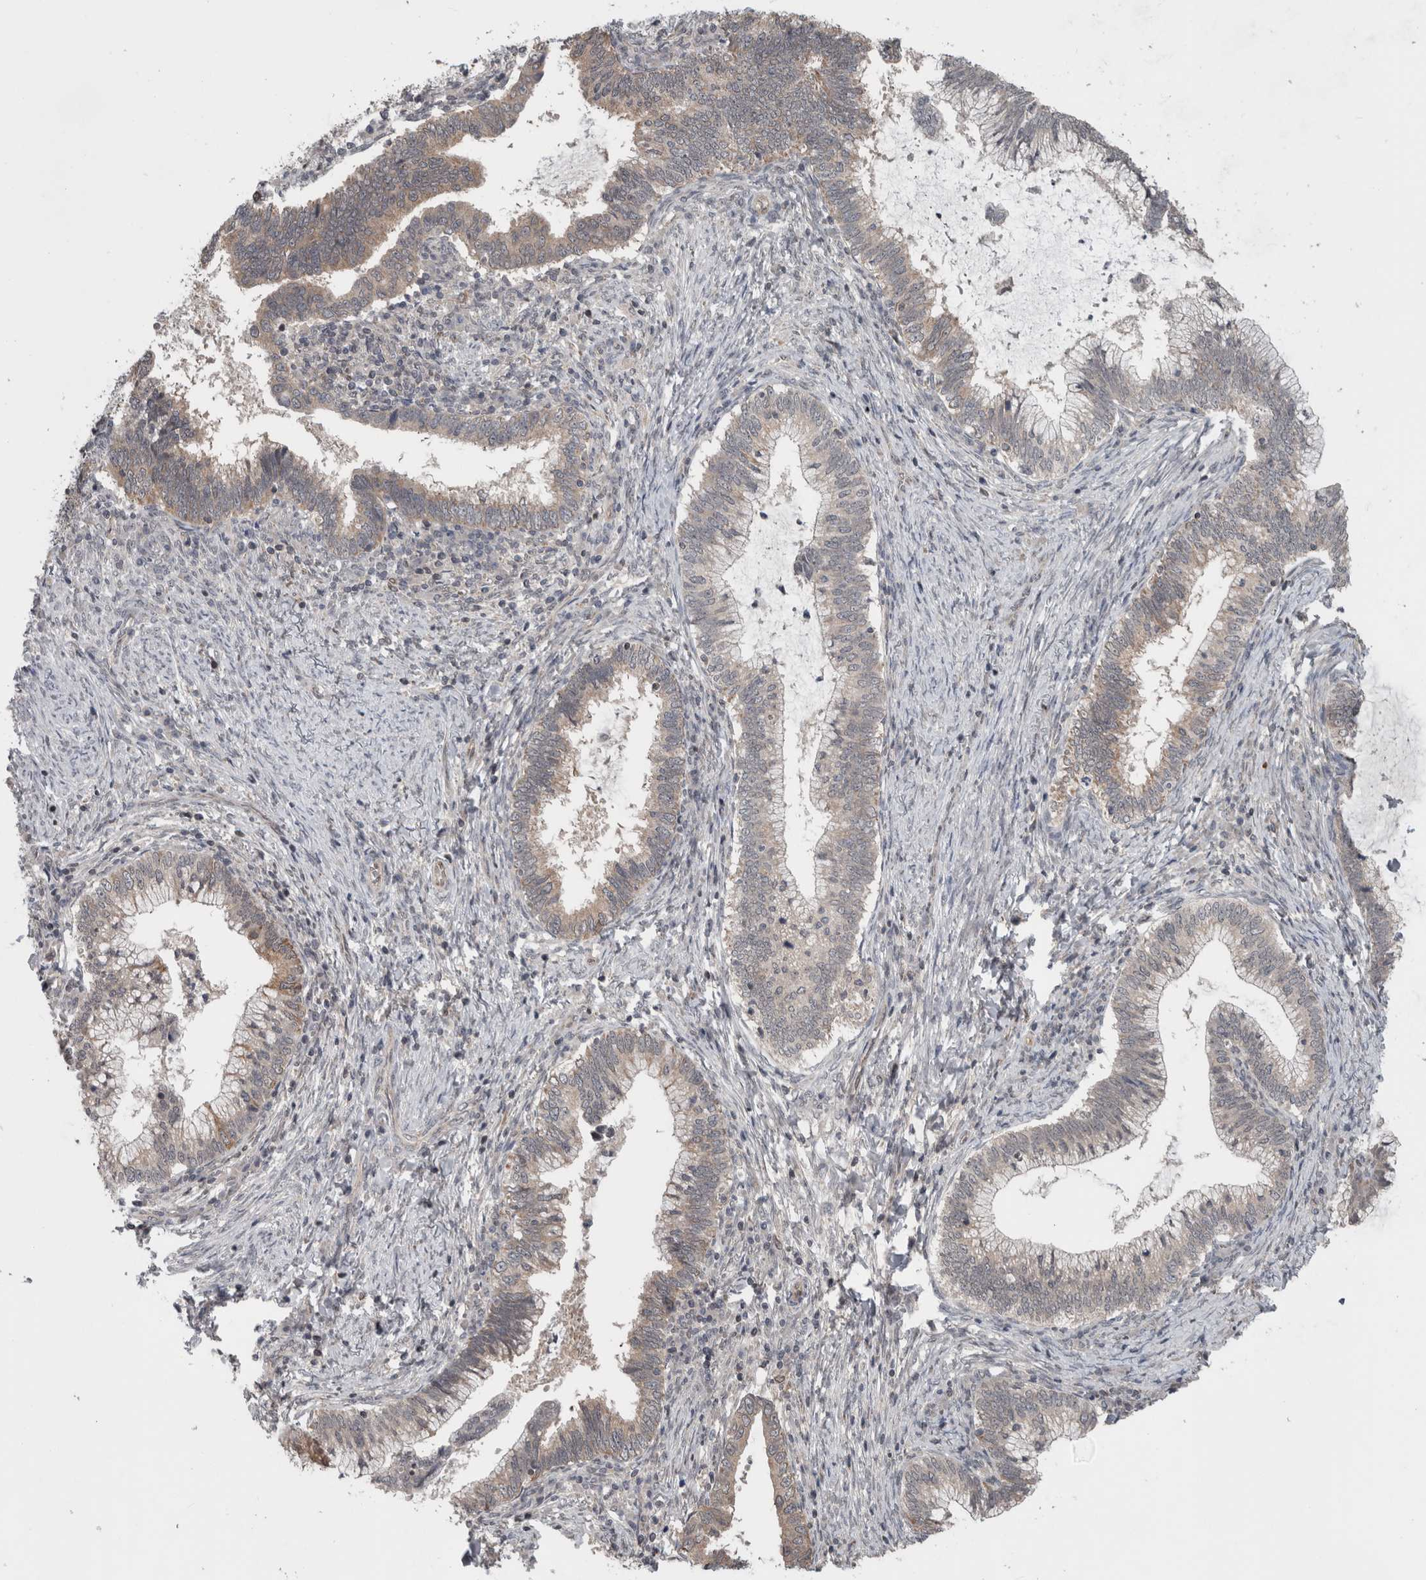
{"staining": {"intensity": "weak", "quantity": "25%-75%", "location": "cytoplasmic/membranous"}, "tissue": "cervical cancer", "cell_type": "Tumor cells", "image_type": "cancer", "snomed": [{"axis": "morphology", "description": "Adenocarcinoma, NOS"}, {"axis": "topography", "description": "Cervix"}], "caption": "DAB (3,3'-diaminobenzidine) immunohistochemical staining of human cervical adenocarcinoma demonstrates weak cytoplasmic/membranous protein expression in approximately 25%-75% of tumor cells.", "gene": "ENY2", "patient": {"sex": "female", "age": 36}}